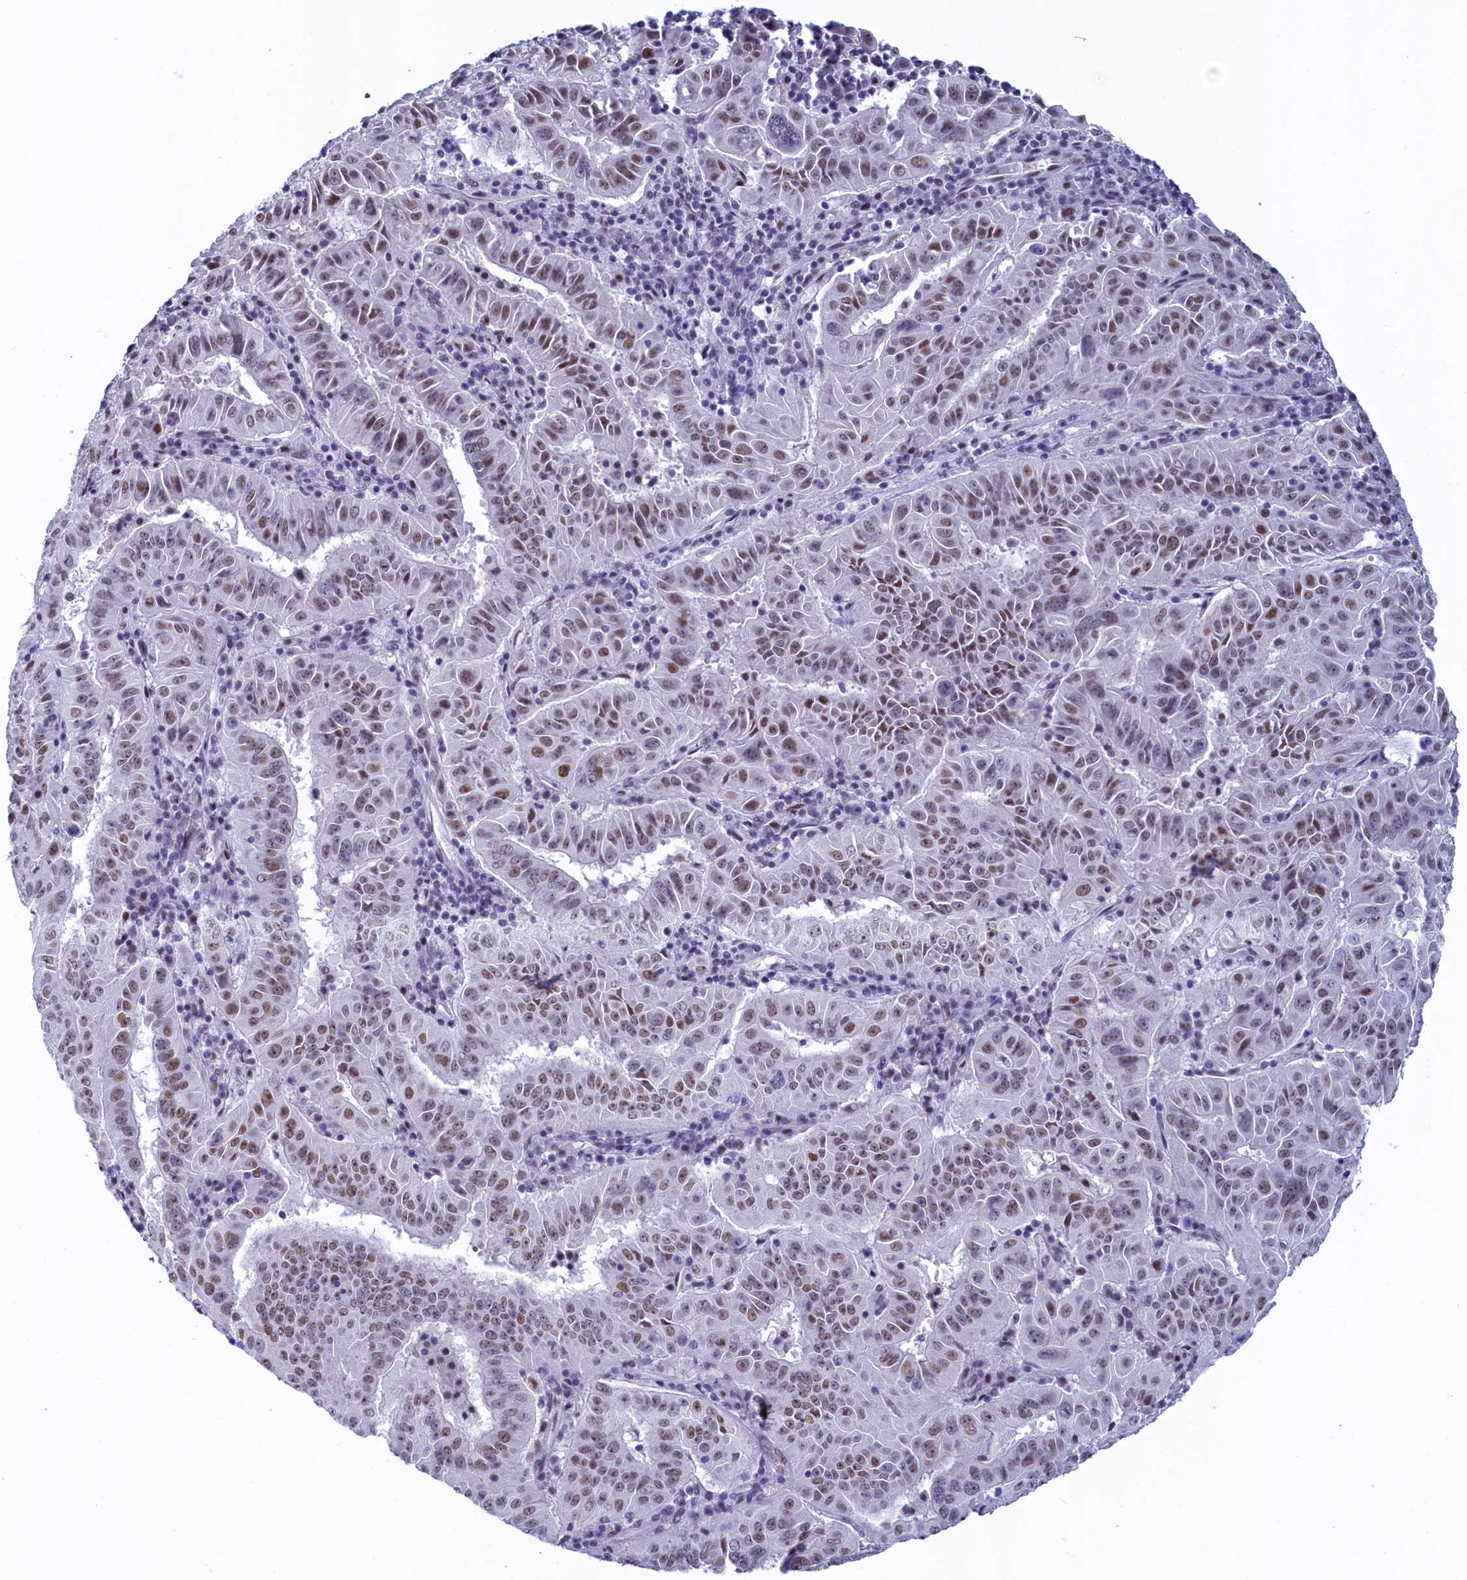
{"staining": {"intensity": "moderate", "quantity": ">75%", "location": "nuclear"}, "tissue": "pancreatic cancer", "cell_type": "Tumor cells", "image_type": "cancer", "snomed": [{"axis": "morphology", "description": "Adenocarcinoma, NOS"}, {"axis": "topography", "description": "Pancreas"}], "caption": "Adenocarcinoma (pancreatic) stained for a protein (brown) reveals moderate nuclear positive expression in about >75% of tumor cells.", "gene": "SUGP2", "patient": {"sex": "male", "age": 63}}